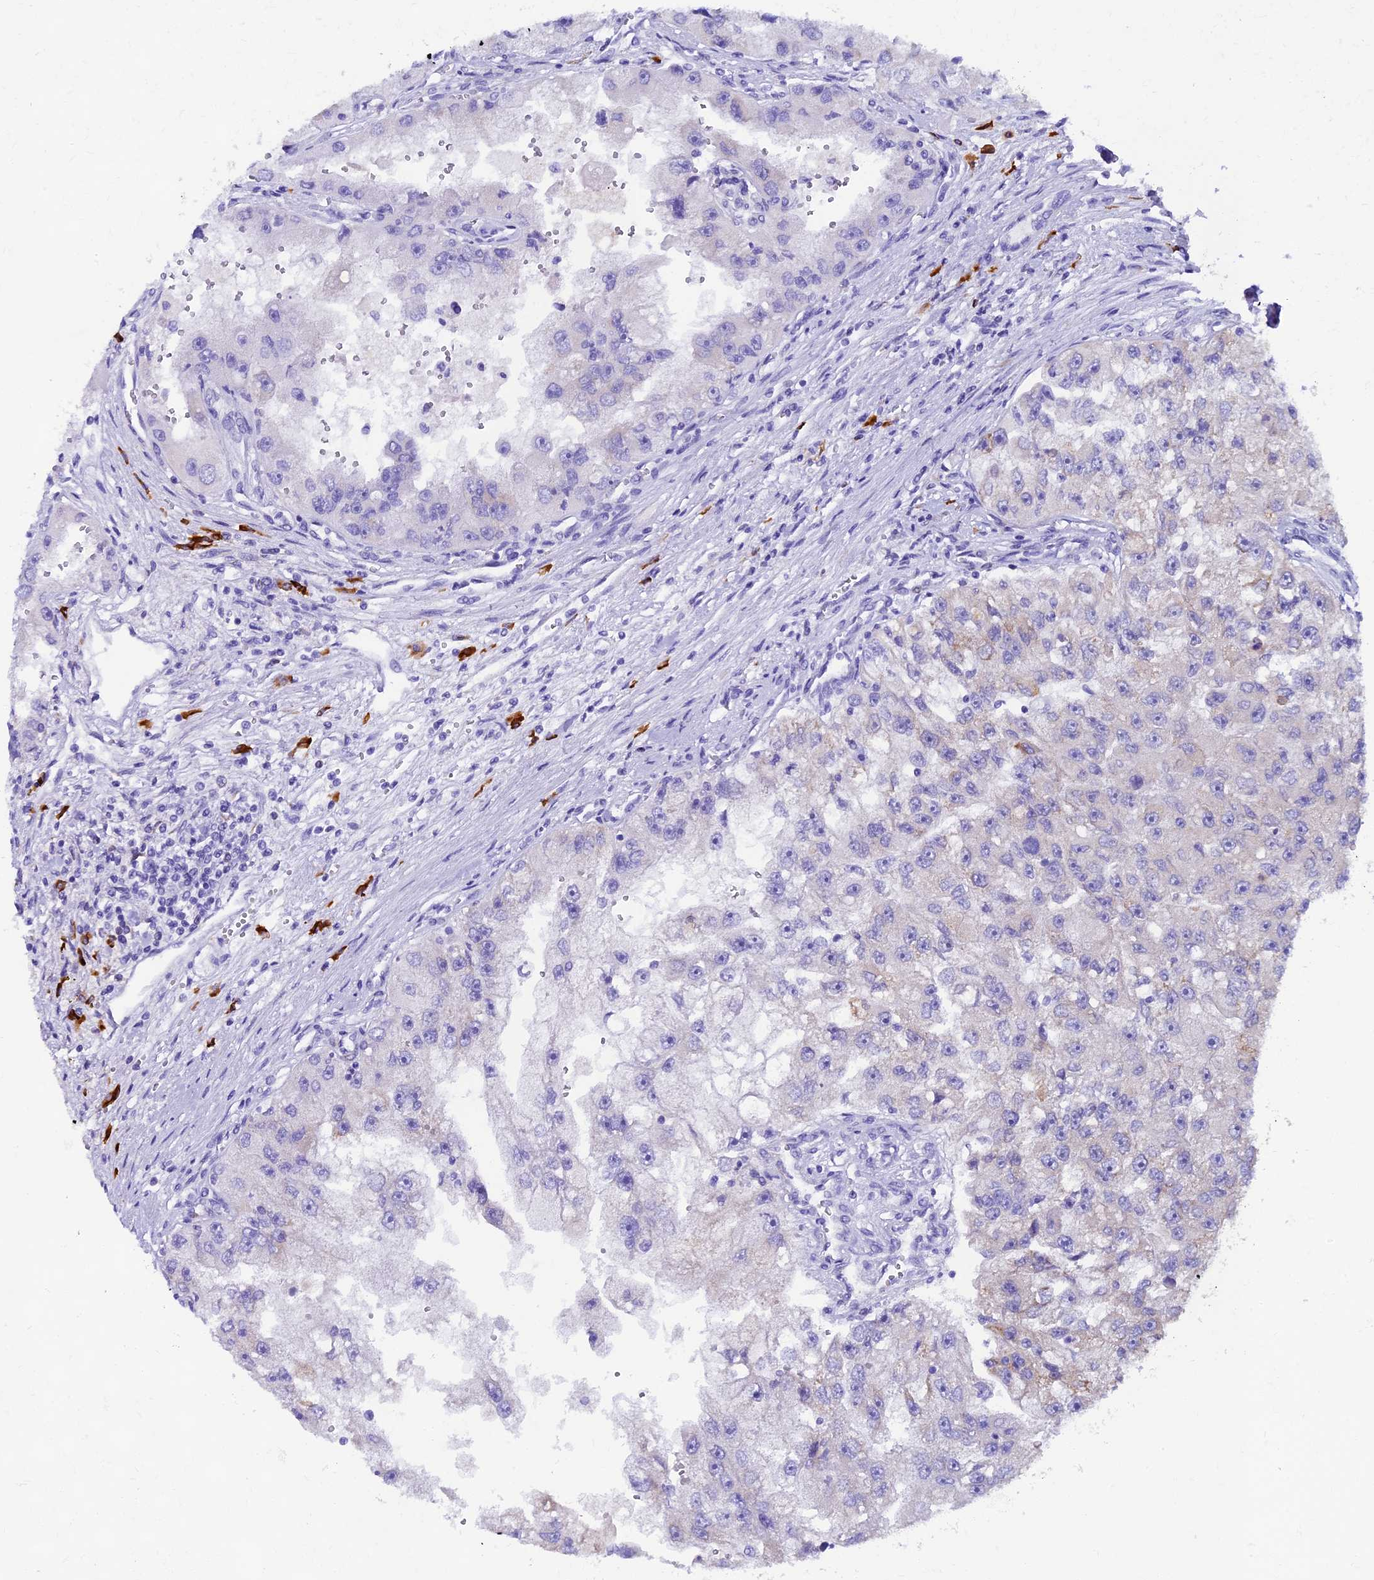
{"staining": {"intensity": "negative", "quantity": "none", "location": "none"}, "tissue": "renal cancer", "cell_type": "Tumor cells", "image_type": "cancer", "snomed": [{"axis": "morphology", "description": "Adenocarcinoma, NOS"}, {"axis": "topography", "description": "Kidney"}], "caption": "This is an immunohistochemistry image of adenocarcinoma (renal). There is no staining in tumor cells.", "gene": "FKBP11", "patient": {"sex": "male", "age": 63}}